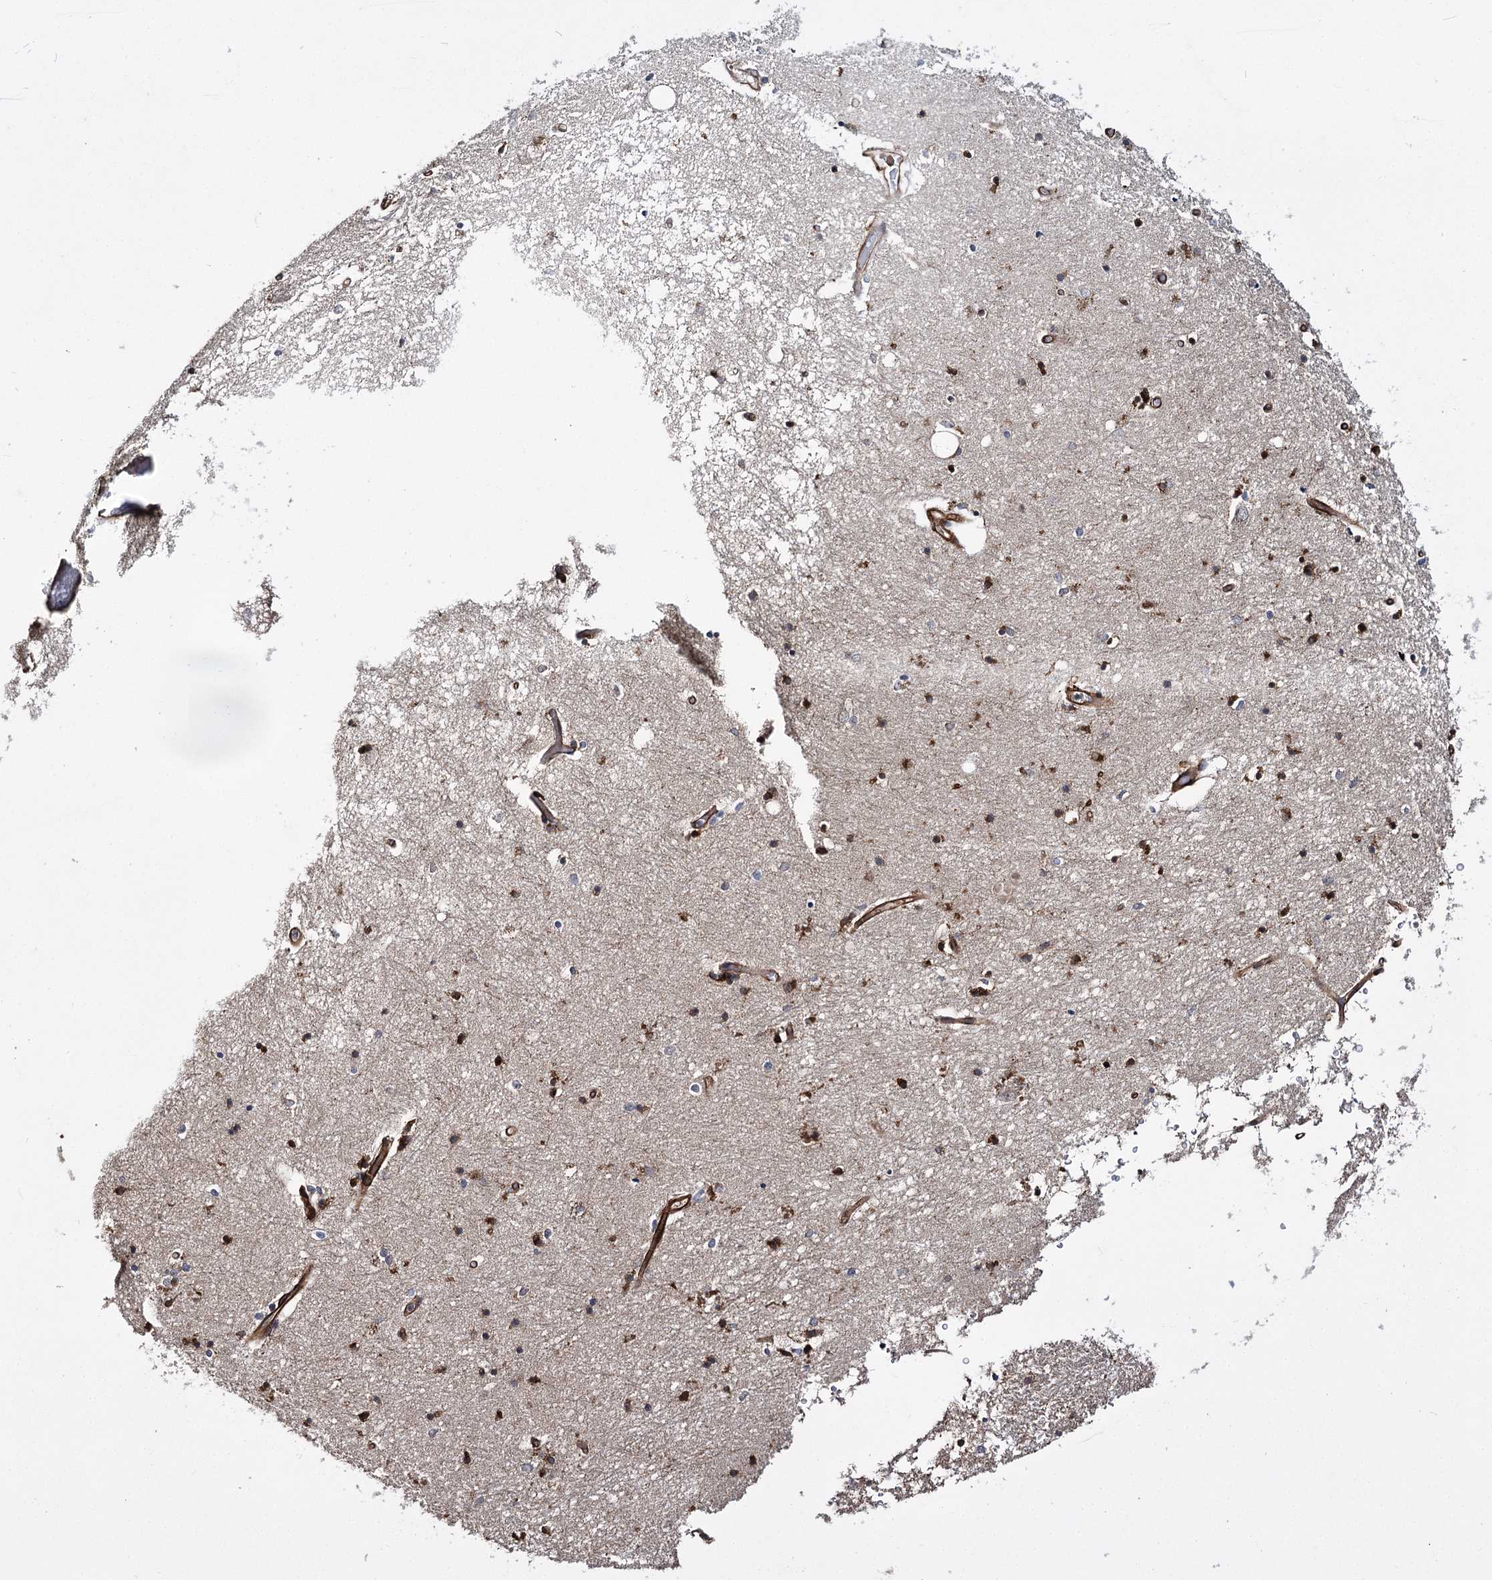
{"staining": {"intensity": "moderate", "quantity": ">75%", "location": "cytoplasmic/membranous"}, "tissue": "hippocampus", "cell_type": "Glial cells", "image_type": "normal", "snomed": [{"axis": "morphology", "description": "Normal tissue, NOS"}, {"axis": "topography", "description": "Hippocampus"}], "caption": "IHC (DAB (3,3'-diaminobenzidine)) staining of normal human hippocampus demonstrates moderate cytoplasmic/membranous protein positivity in about >75% of glial cells. The staining is performed using DAB (3,3'-diaminobenzidine) brown chromogen to label protein expression. The nuclei are counter-stained blue using hematoxylin.", "gene": "MYO1C", "patient": {"sex": "male", "age": 70}}